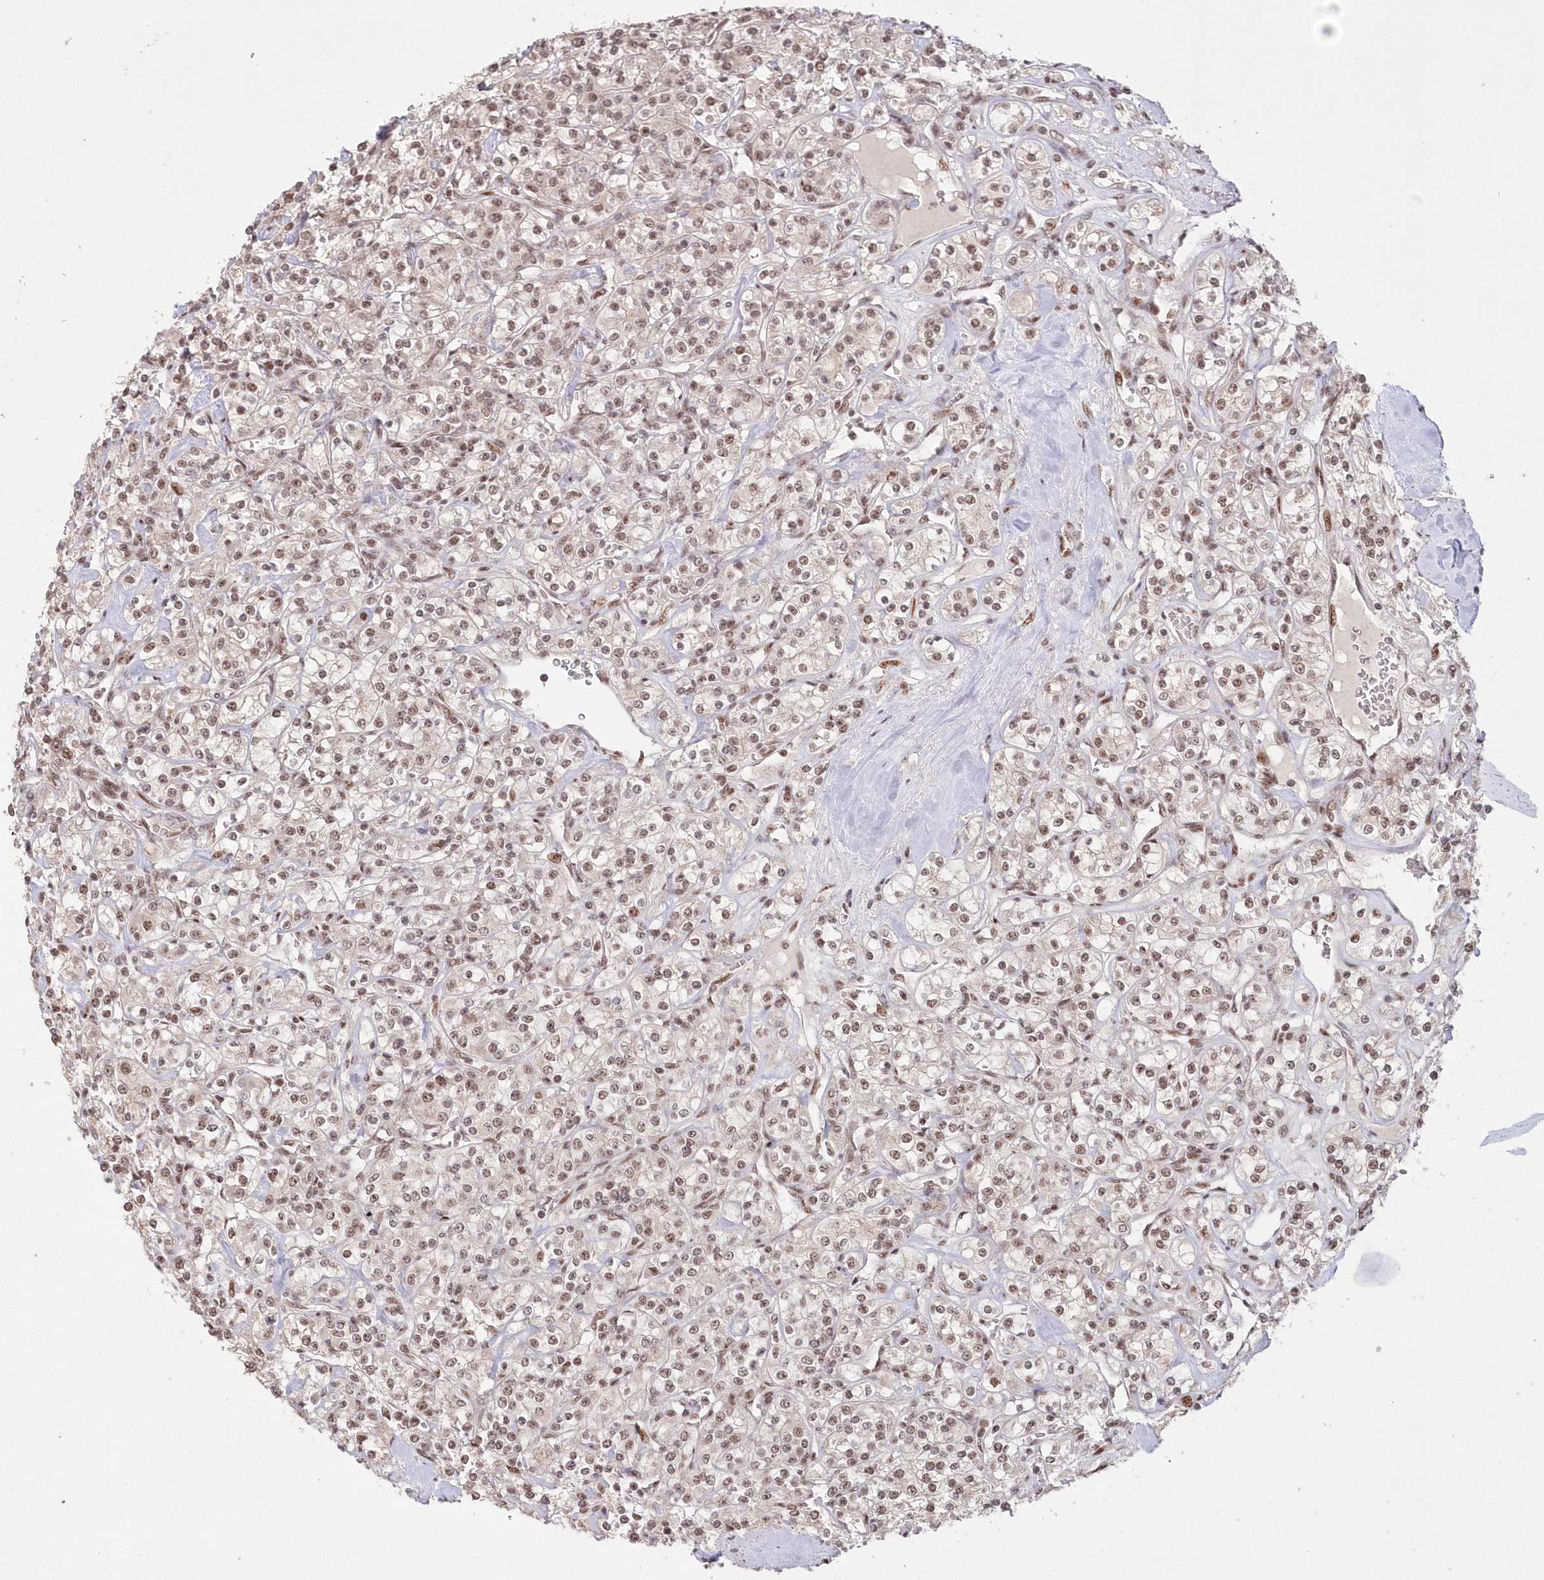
{"staining": {"intensity": "weak", "quantity": ">75%", "location": "nuclear"}, "tissue": "renal cancer", "cell_type": "Tumor cells", "image_type": "cancer", "snomed": [{"axis": "morphology", "description": "Adenocarcinoma, NOS"}, {"axis": "topography", "description": "Kidney"}], "caption": "About >75% of tumor cells in renal cancer demonstrate weak nuclear protein expression as visualized by brown immunohistochemical staining.", "gene": "WBP1L", "patient": {"sex": "male", "age": 77}}